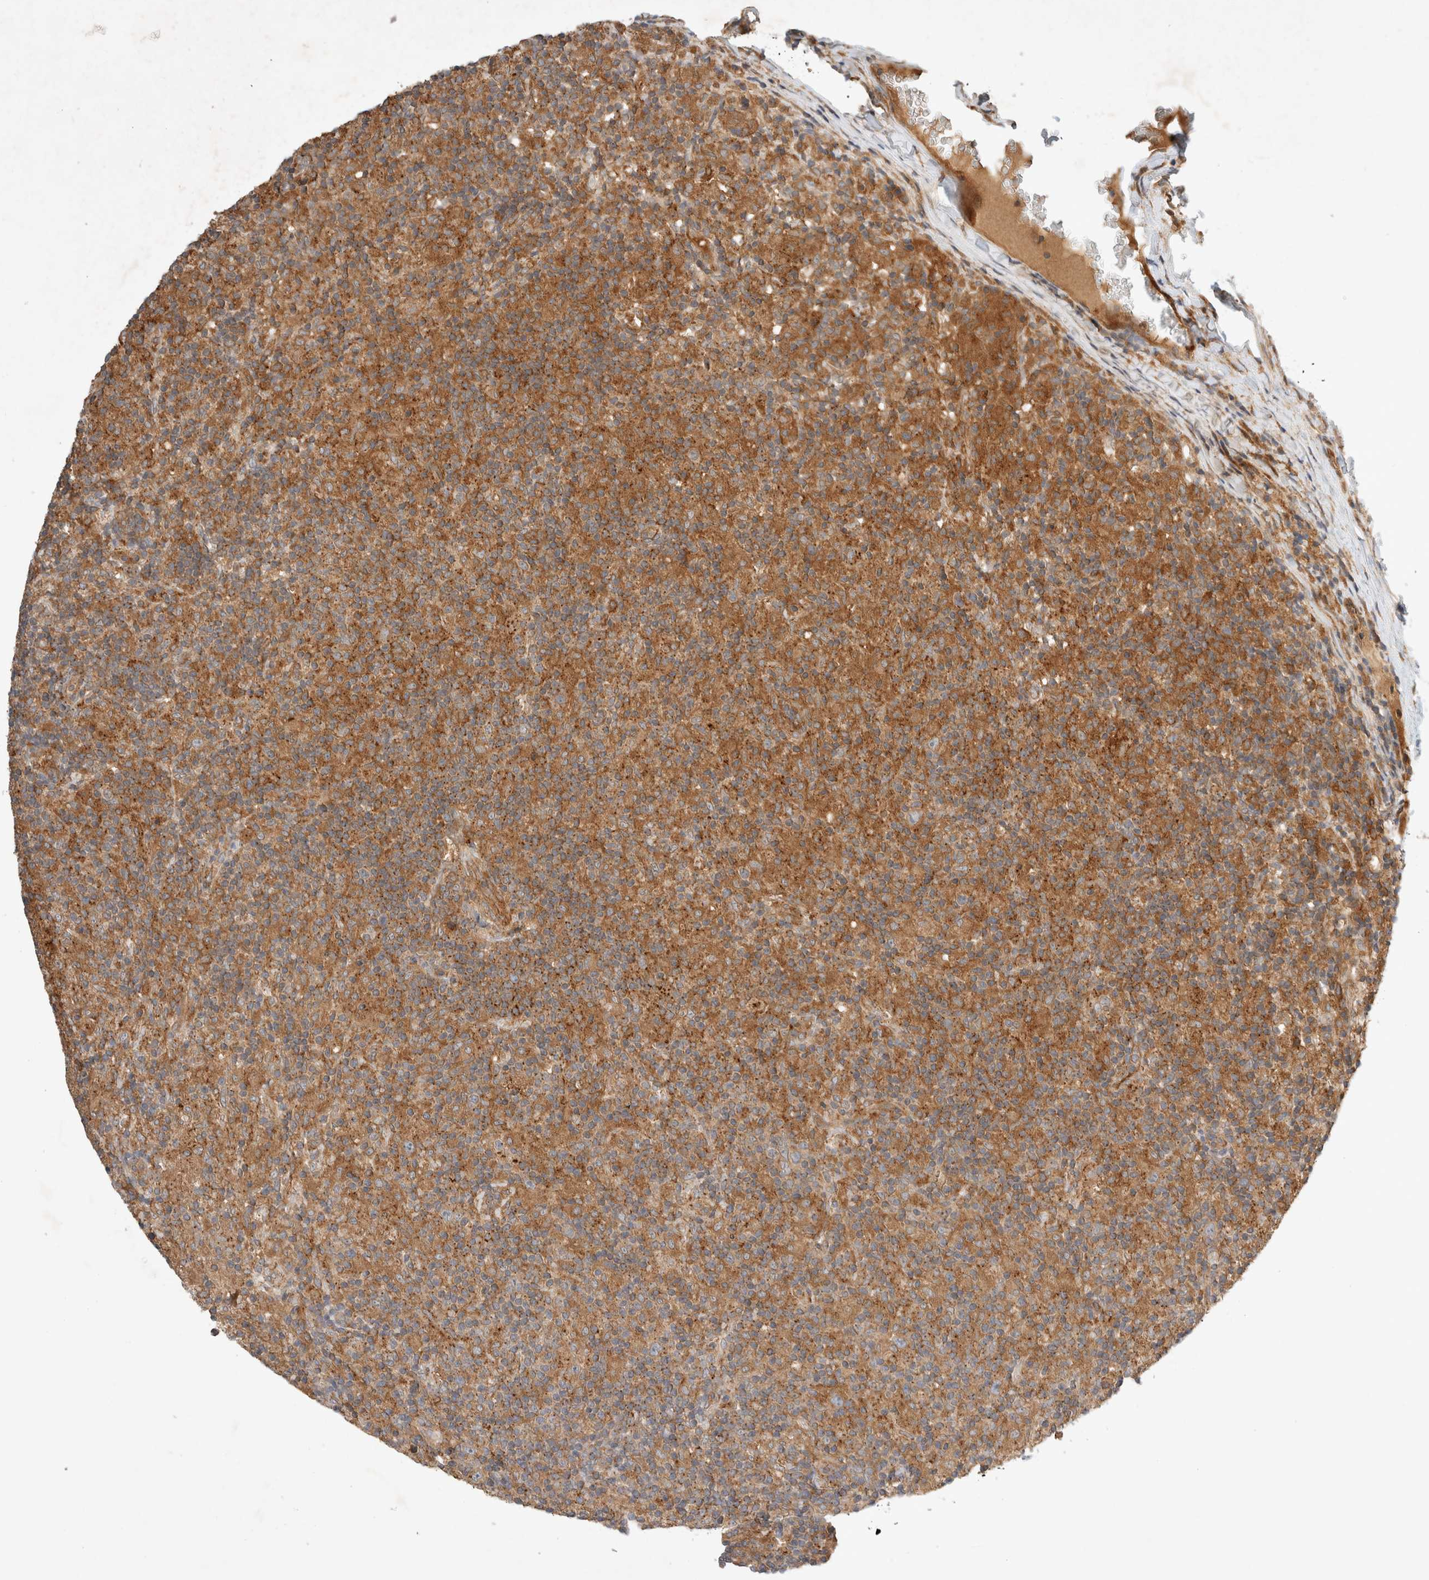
{"staining": {"intensity": "moderate", "quantity": "25%-75%", "location": "cytoplasmic/membranous"}, "tissue": "lymphoma", "cell_type": "Tumor cells", "image_type": "cancer", "snomed": [{"axis": "morphology", "description": "Hodgkin's disease, NOS"}, {"axis": "topography", "description": "Lymph node"}], "caption": "Protein staining reveals moderate cytoplasmic/membranous expression in about 25%-75% of tumor cells in Hodgkin's disease.", "gene": "ARMC9", "patient": {"sex": "male", "age": 70}}